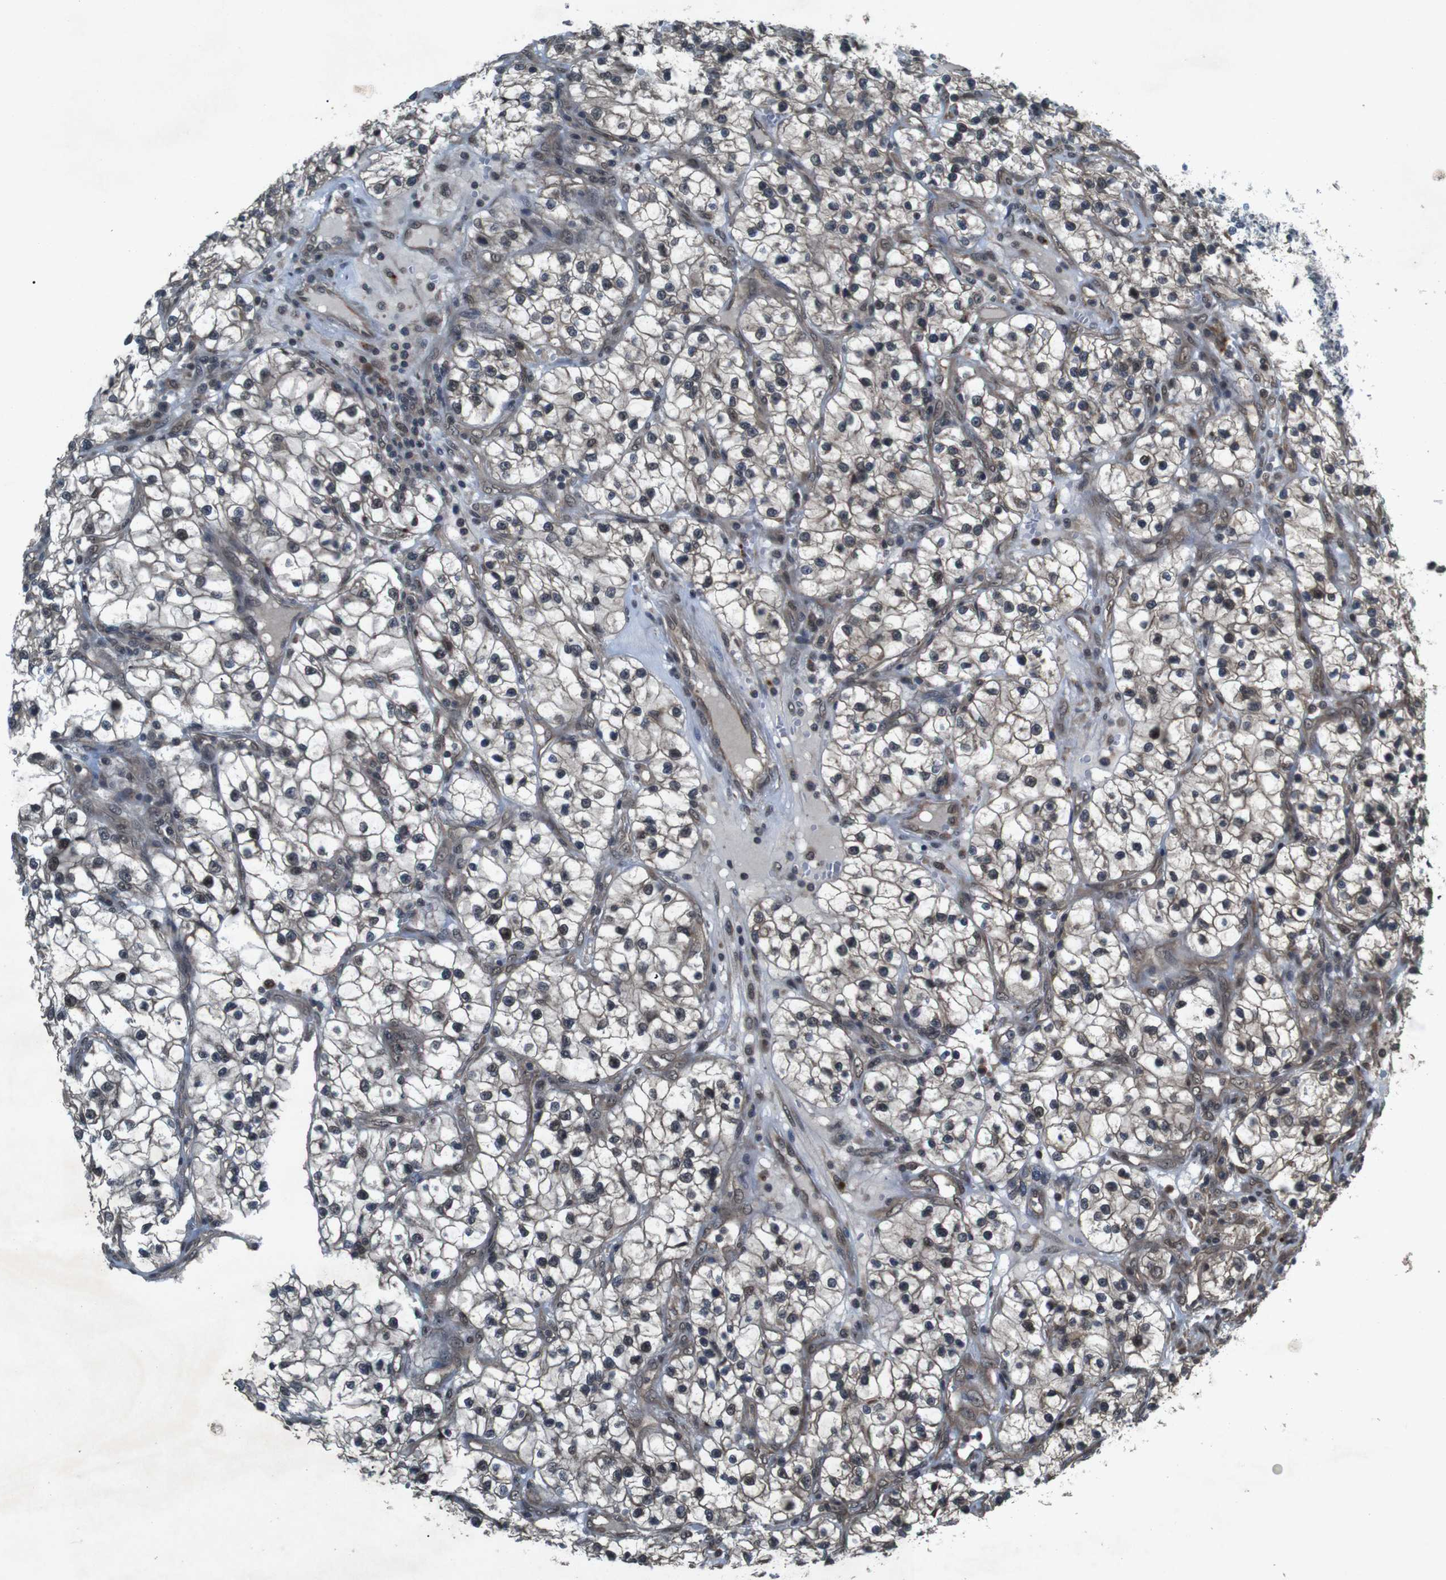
{"staining": {"intensity": "weak", "quantity": "25%-75%", "location": "cytoplasmic/membranous,nuclear"}, "tissue": "renal cancer", "cell_type": "Tumor cells", "image_type": "cancer", "snomed": [{"axis": "morphology", "description": "Adenocarcinoma, NOS"}, {"axis": "topography", "description": "Kidney"}], "caption": "Tumor cells show low levels of weak cytoplasmic/membranous and nuclear positivity in approximately 25%-75% of cells in renal cancer (adenocarcinoma).", "gene": "SOCS1", "patient": {"sex": "female", "age": 57}}